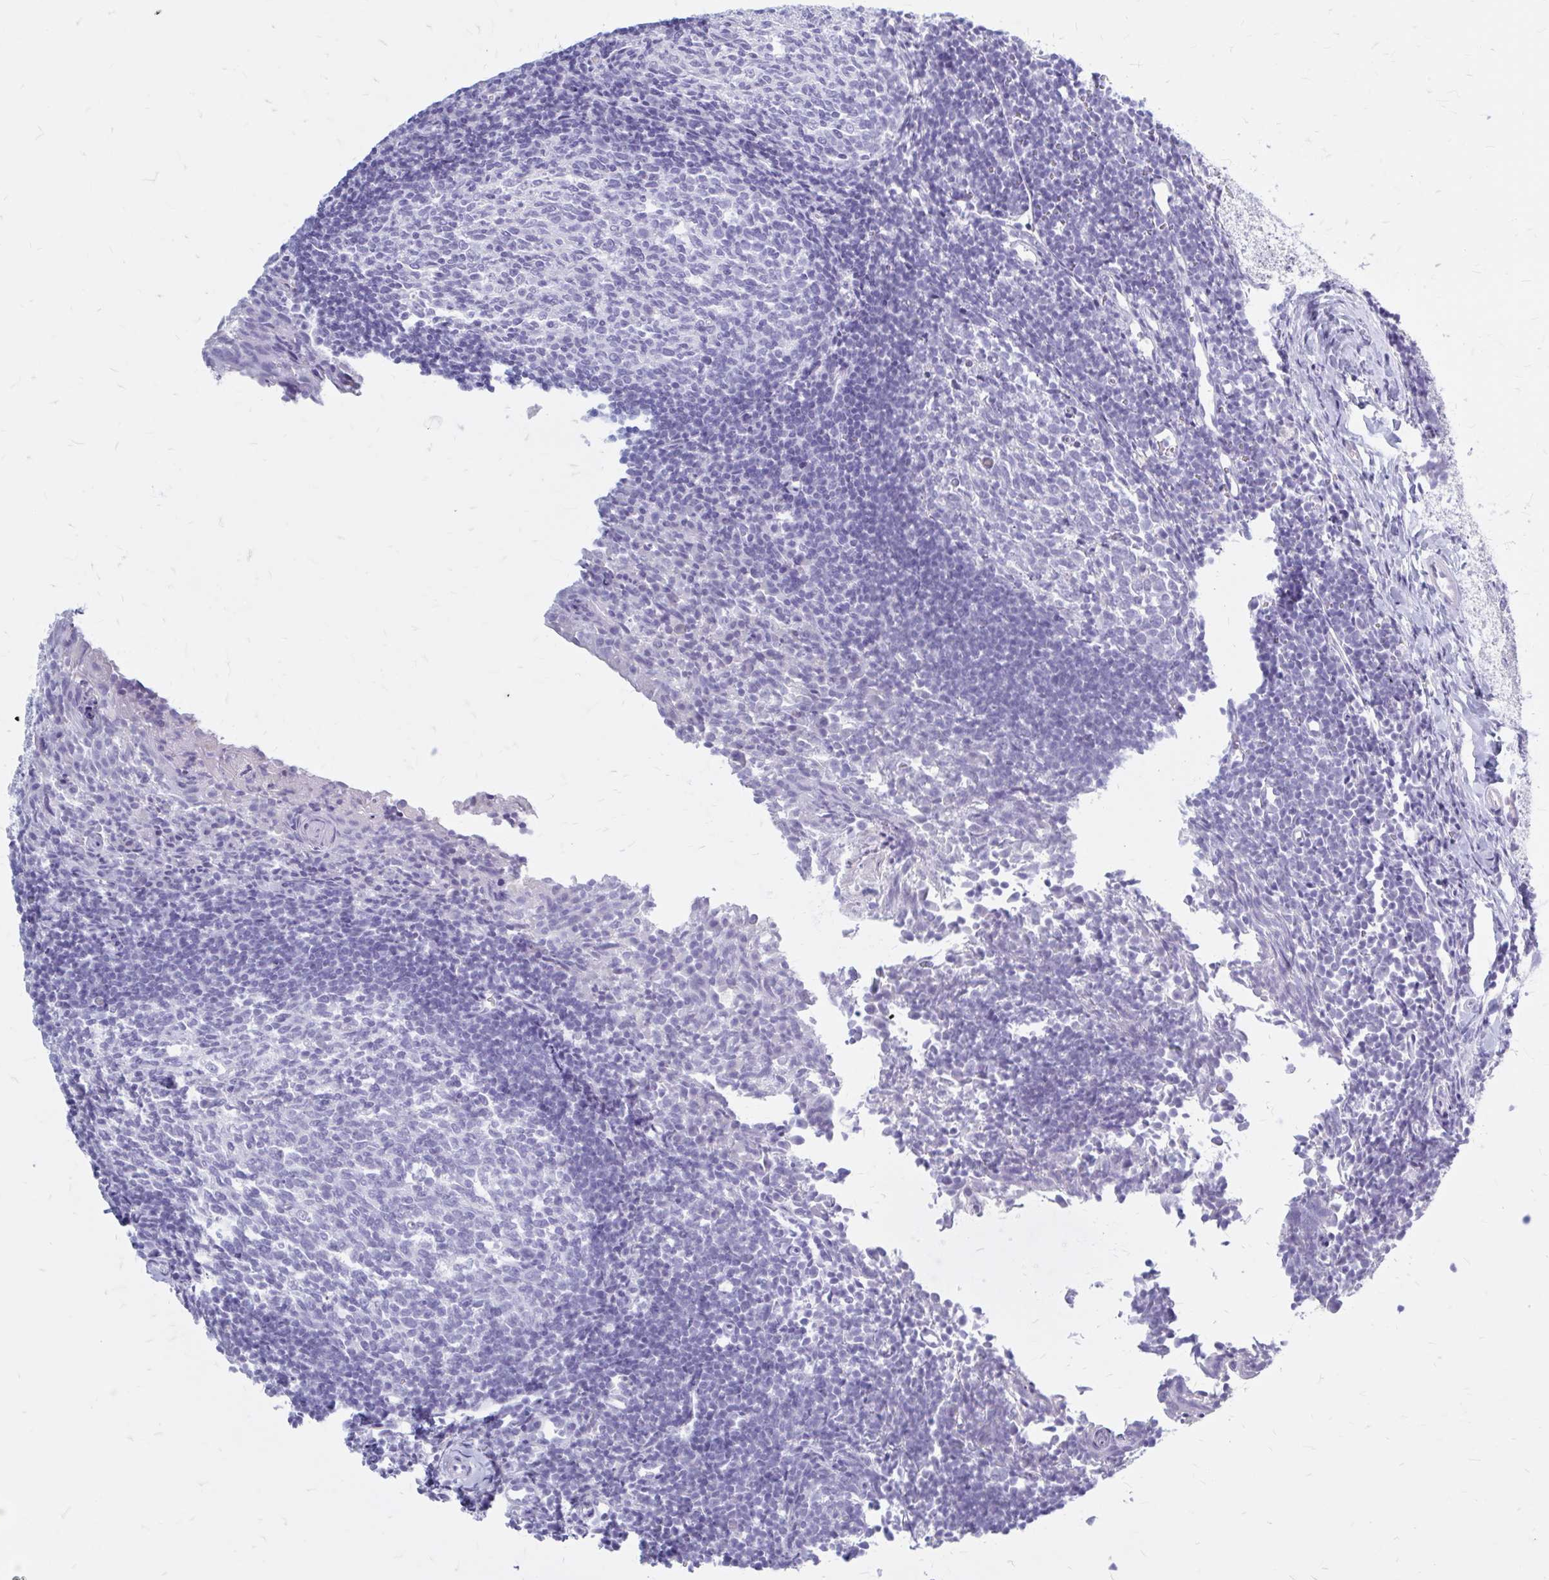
{"staining": {"intensity": "negative", "quantity": "none", "location": "none"}, "tissue": "tonsil", "cell_type": "Germinal center cells", "image_type": "normal", "snomed": [{"axis": "morphology", "description": "Normal tissue, NOS"}, {"axis": "topography", "description": "Tonsil"}], "caption": "Immunohistochemistry (IHC) micrograph of unremarkable tonsil: human tonsil stained with DAB (3,3'-diaminobenzidine) demonstrates no significant protein staining in germinal center cells.", "gene": "KLHDC7A", "patient": {"sex": "female", "age": 10}}